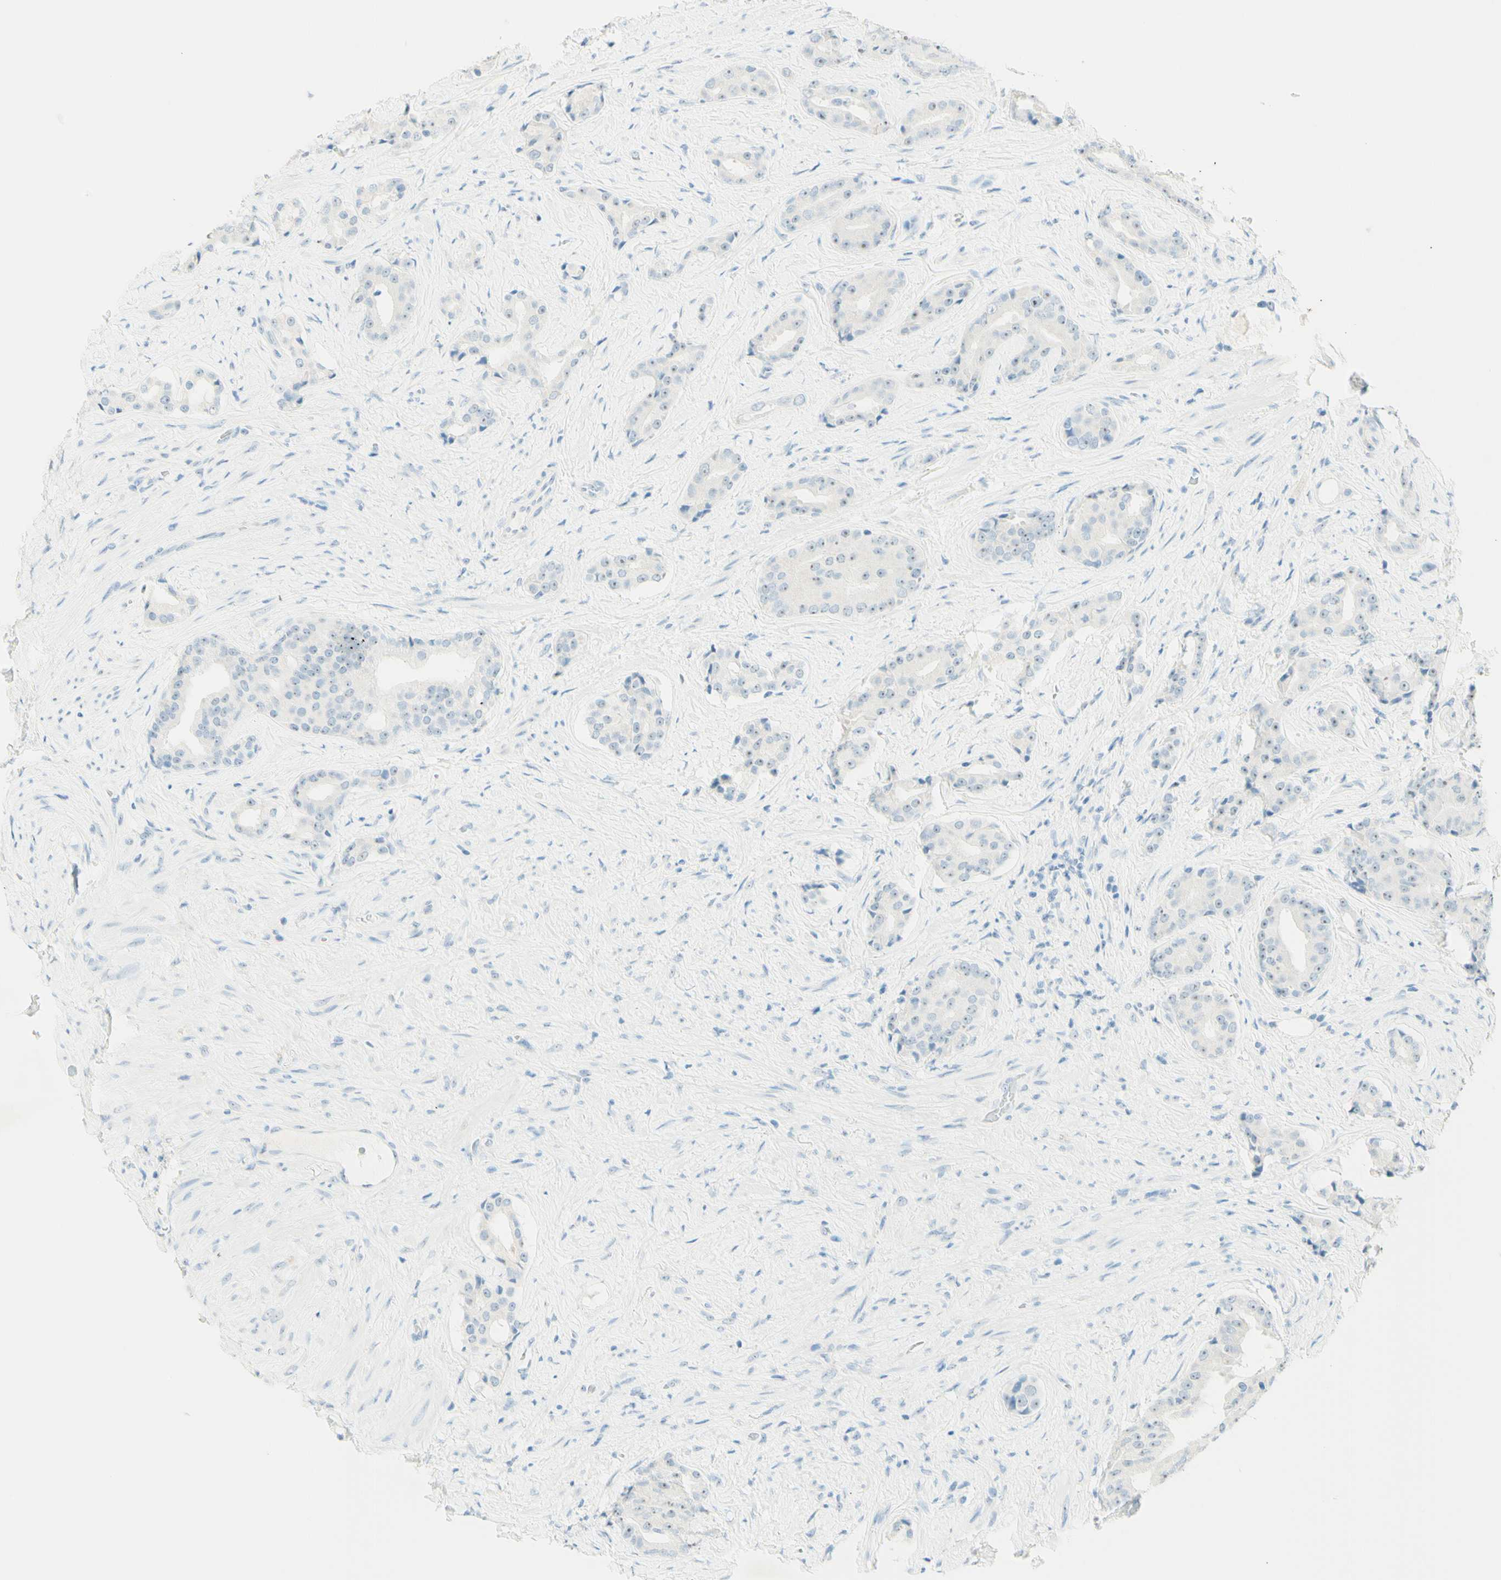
{"staining": {"intensity": "weak", "quantity": "25%-75%", "location": "nuclear"}, "tissue": "prostate cancer", "cell_type": "Tumor cells", "image_type": "cancer", "snomed": [{"axis": "morphology", "description": "Adenocarcinoma, High grade"}, {"axis": "topography", "description": "Prostate"}], "caption": "A histopathology image showing weak nuclear expression in approximately 25%-75% of tumor cells in prostate adenocarcinoma (high-grade), as visualized by brown immunohistochemical staining.", "gene": "FMR1NB", "patient": {"sex": "male", "age": 71}}